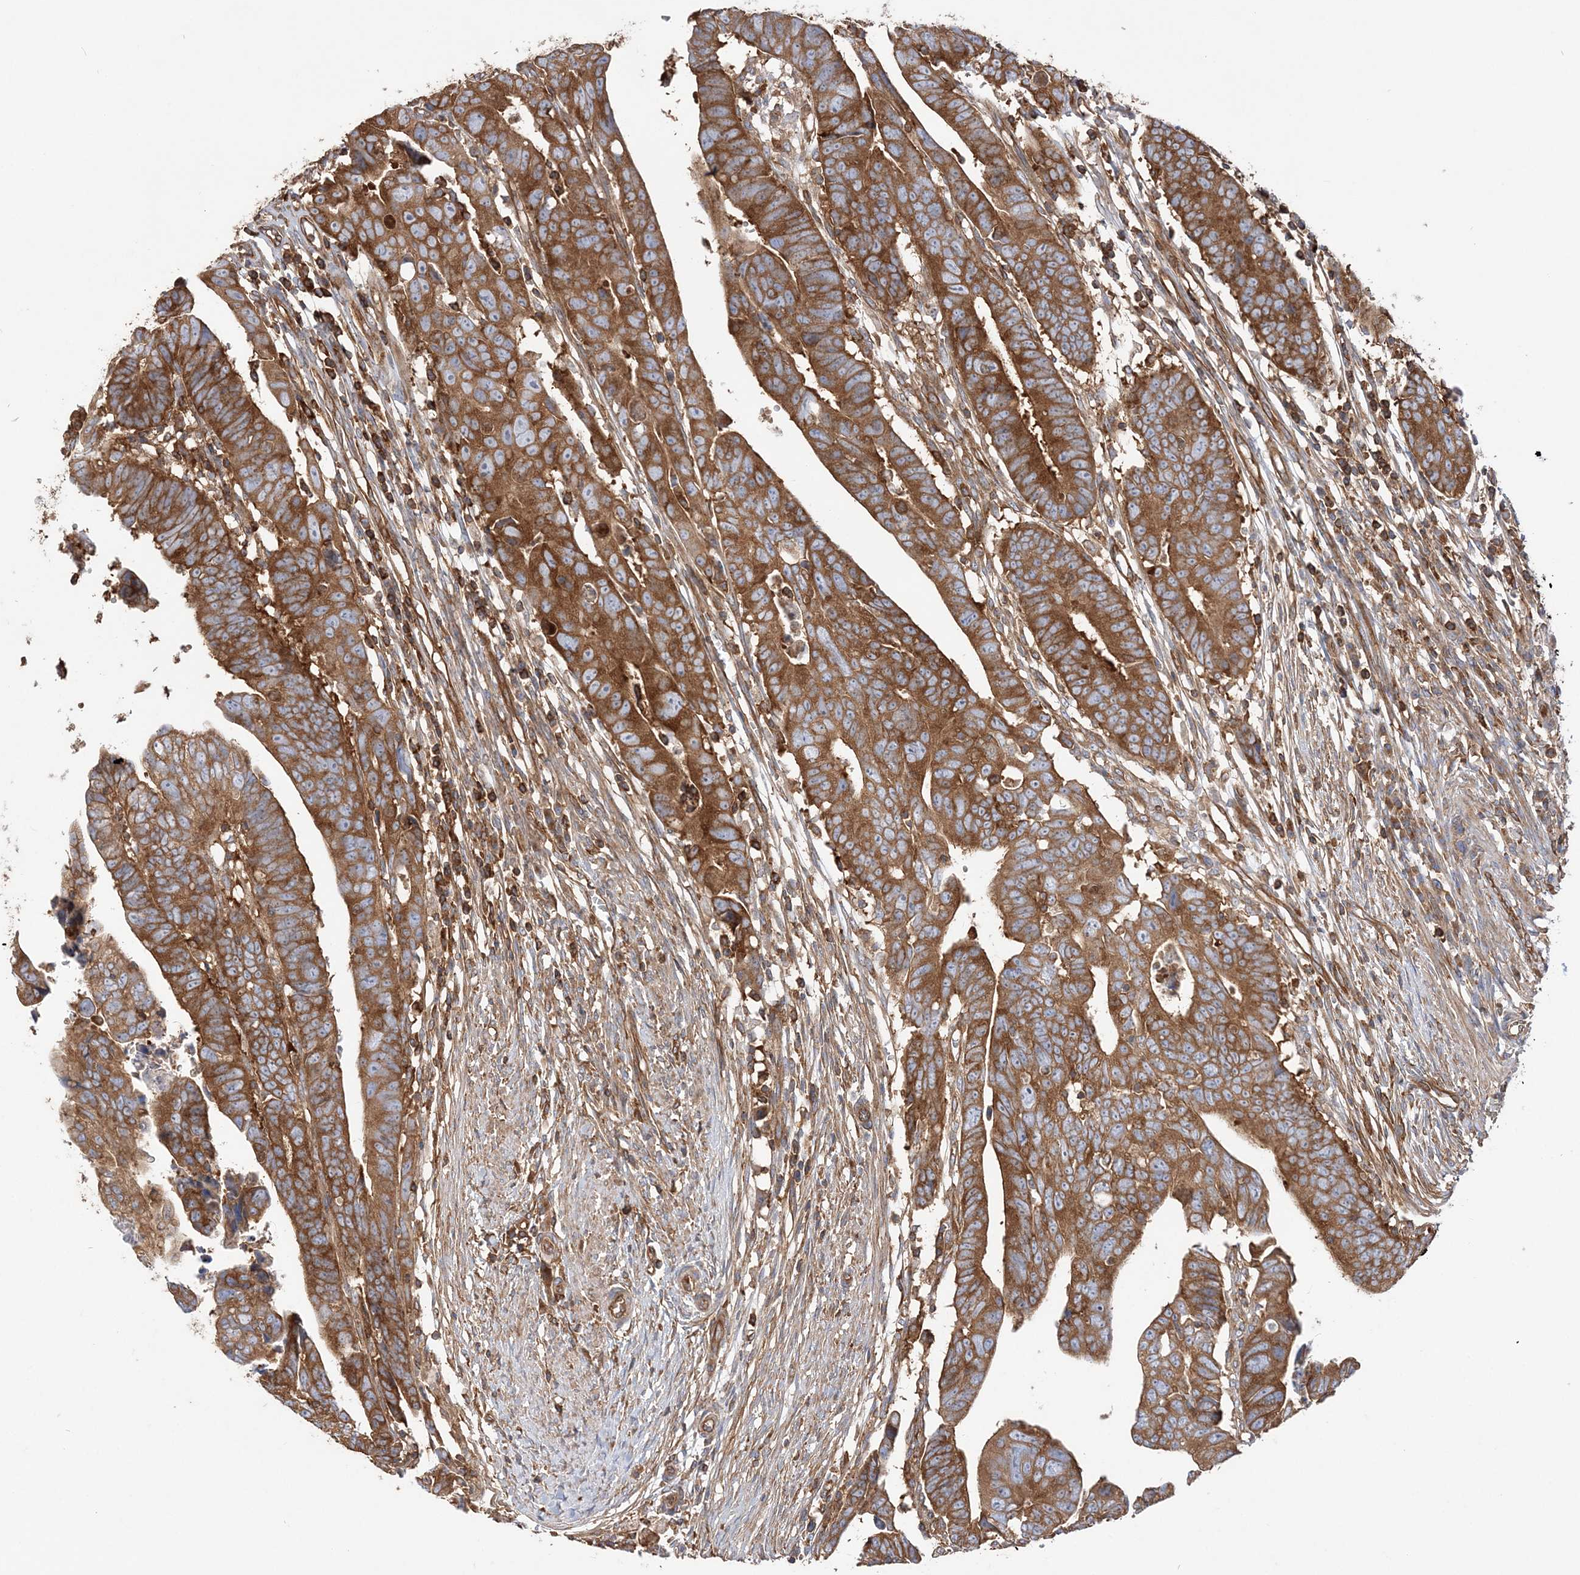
{"staining": {"intensity": "strong", "quantity": ">75%", "location": "cytoplasmic/membranous"}, "tissue": "colorectal cancer", "cell_type": "Tumor cells", "image_type": "cancer", "snomed": [{"axis": "morphology", "description": "Adenocarcinoma, NOS"}, {"axis": "topography", "description": "Rectum"}], "caption": "Brown immunohistochemical staining in human colorectal cancer (adenocarcinoma) exhibits strong cytoplasmic/membranous staining in about >75% of tumor cells. Nuclei are stained in blue.", "gene": "TBC1D5", "patient": {"sex": "female", "age": 65}}